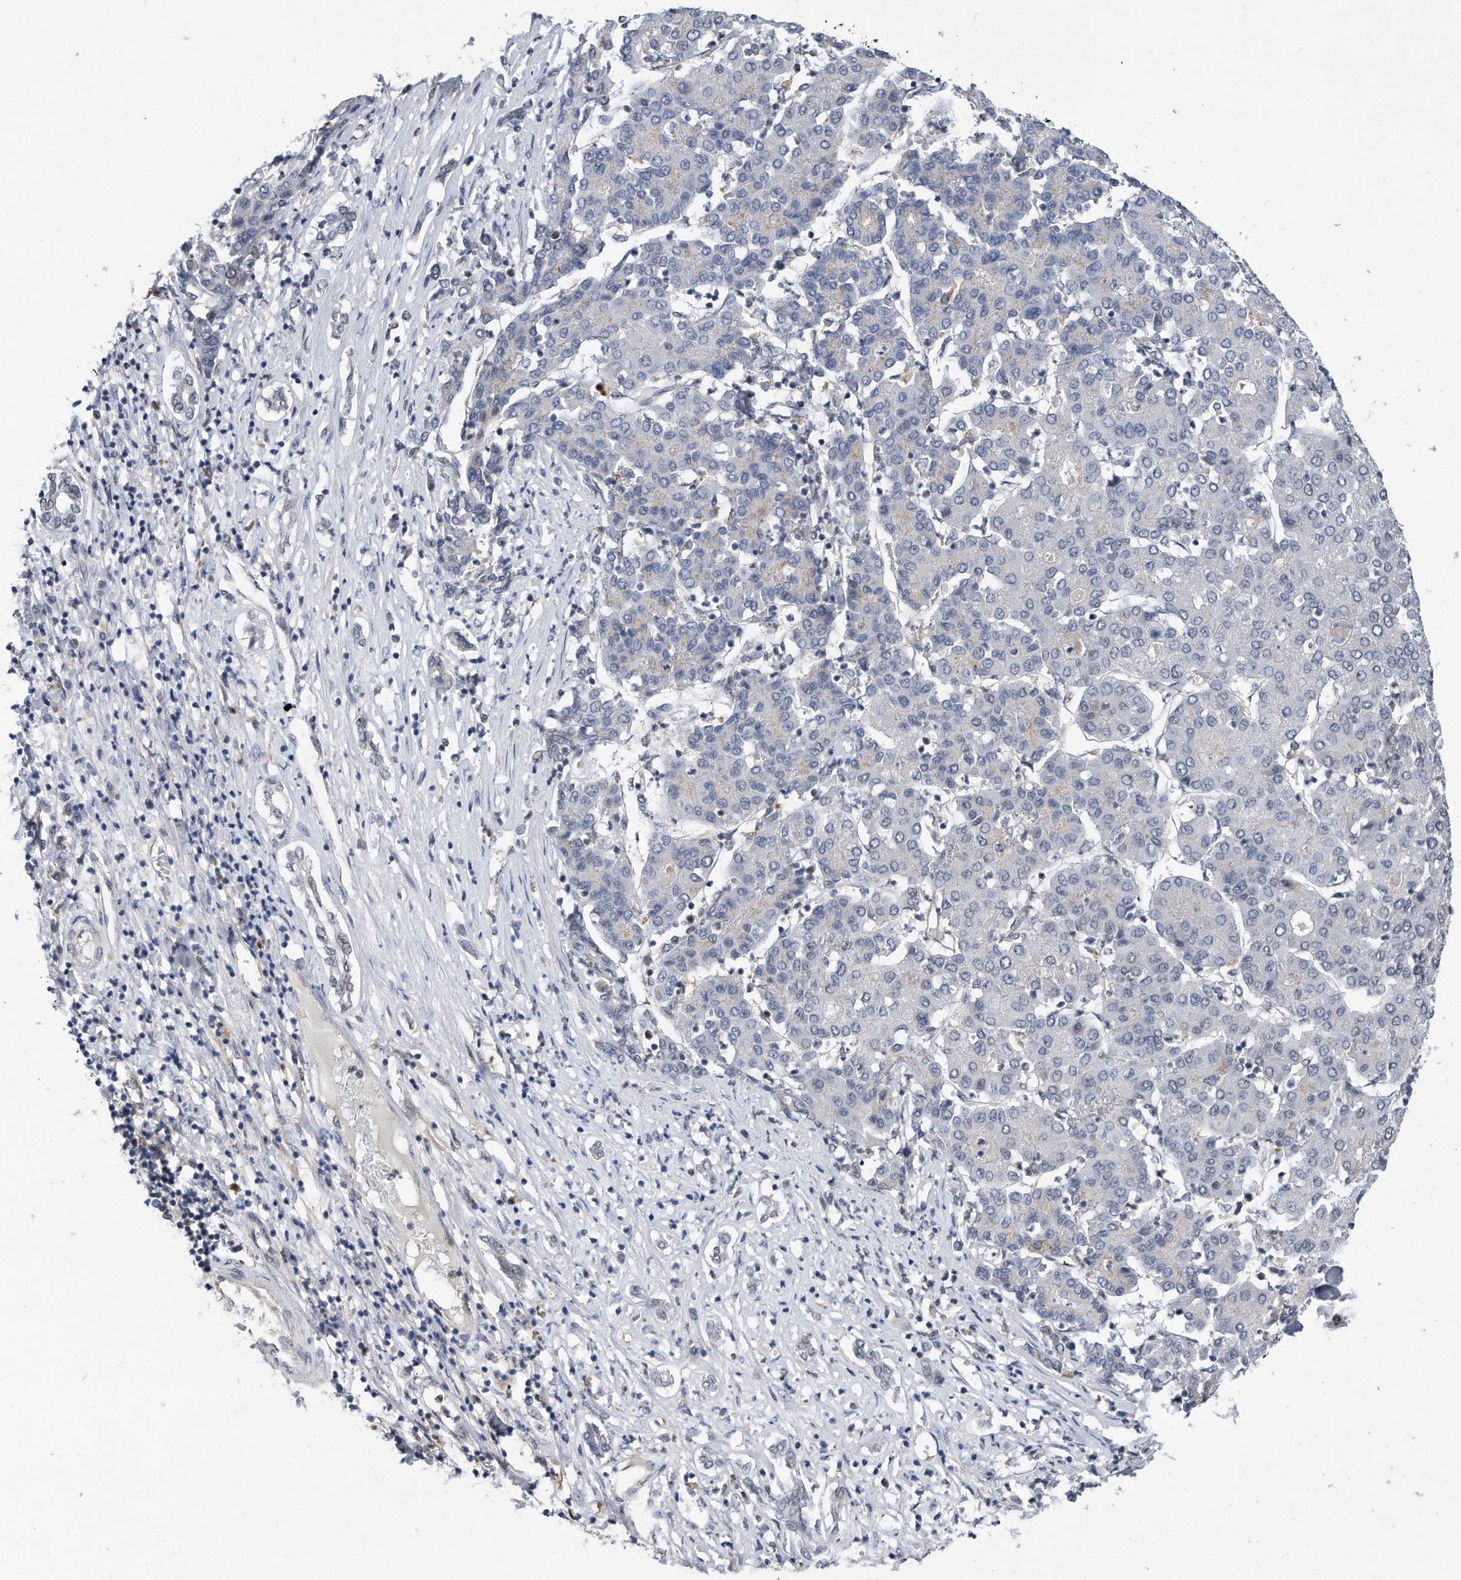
{"staining": {"intensity": "negative", "quantity": "none", "location": "none"}, "tissue": "liver cancer", "cell_type": "Tumor cells", "image_type": "cancer", "snomed": [{"axis": "morphology", "description": "Carcinoma, Hepatocellular, NOS"}, {"axis": "topography", "description": "Liver"}], "caption": "High power microscopy photomicrograph of an IHC micrograph of liver cancer (hepatocellular carcinoma), revealing no significant staining in tumor cells.", "gene": "TP53INP1", "patient": {"sex": "male", "age": 65}}